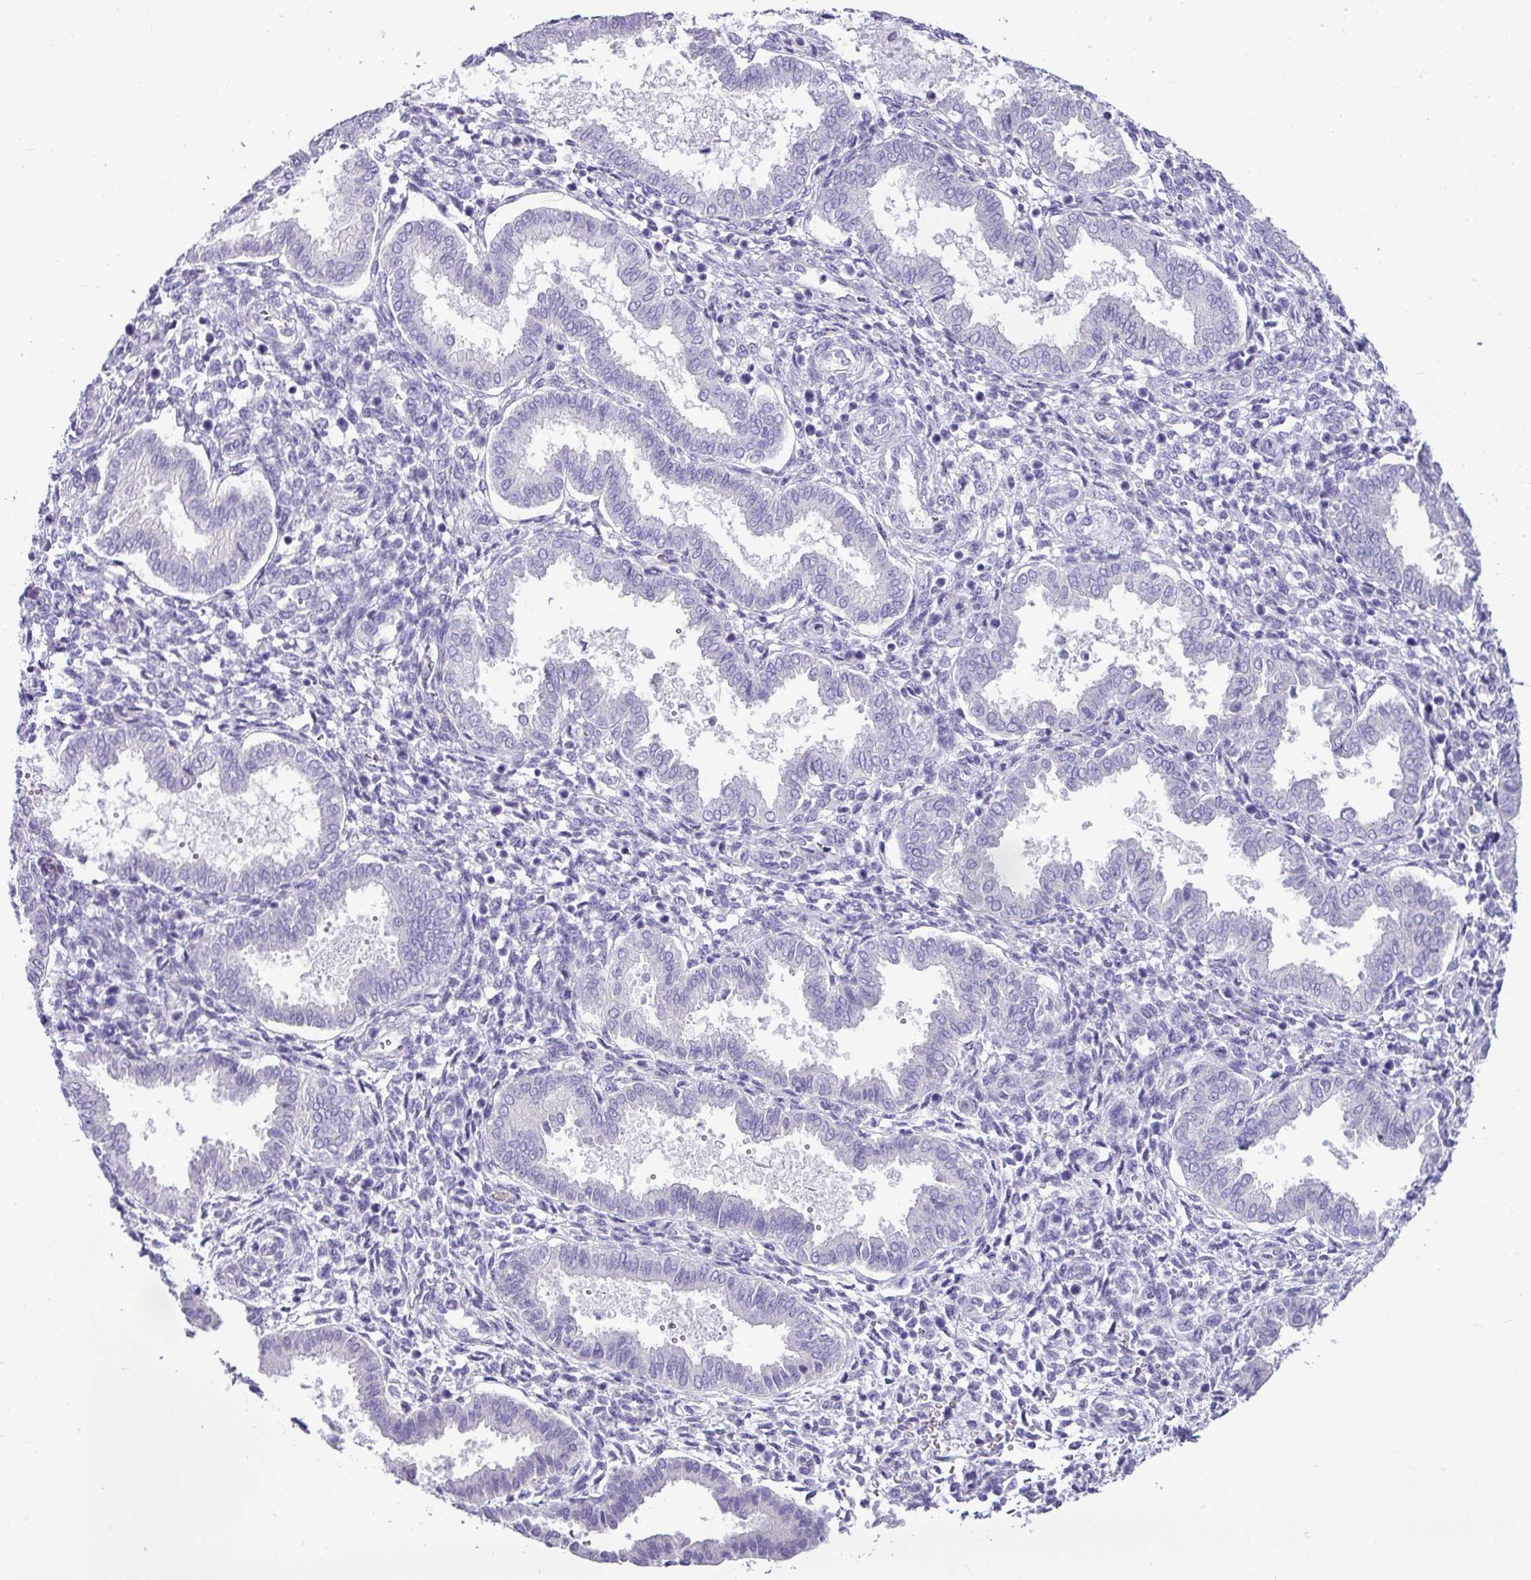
{"staining": {"intensity": "negative", "quantity": "none", "location": "none"}, "tissue": "endometrium", "cell_type": "Cells in endometrial stroma", "image_type": "normal", "snomed": [{"axis": "morphology", "description": "Normal tissue, NOS"}, {"axis": "topography", "description": "Endometrium"}], "caption": "Cells in endometrial stroma show no significant positivity in unremarkable endometrium. (DAB (3,3'-diaminobenzidine) immunohistochemistry (IHC), high magnification).", "gene": "VCX2", "patient": {"sex": "female", "age": 24}}